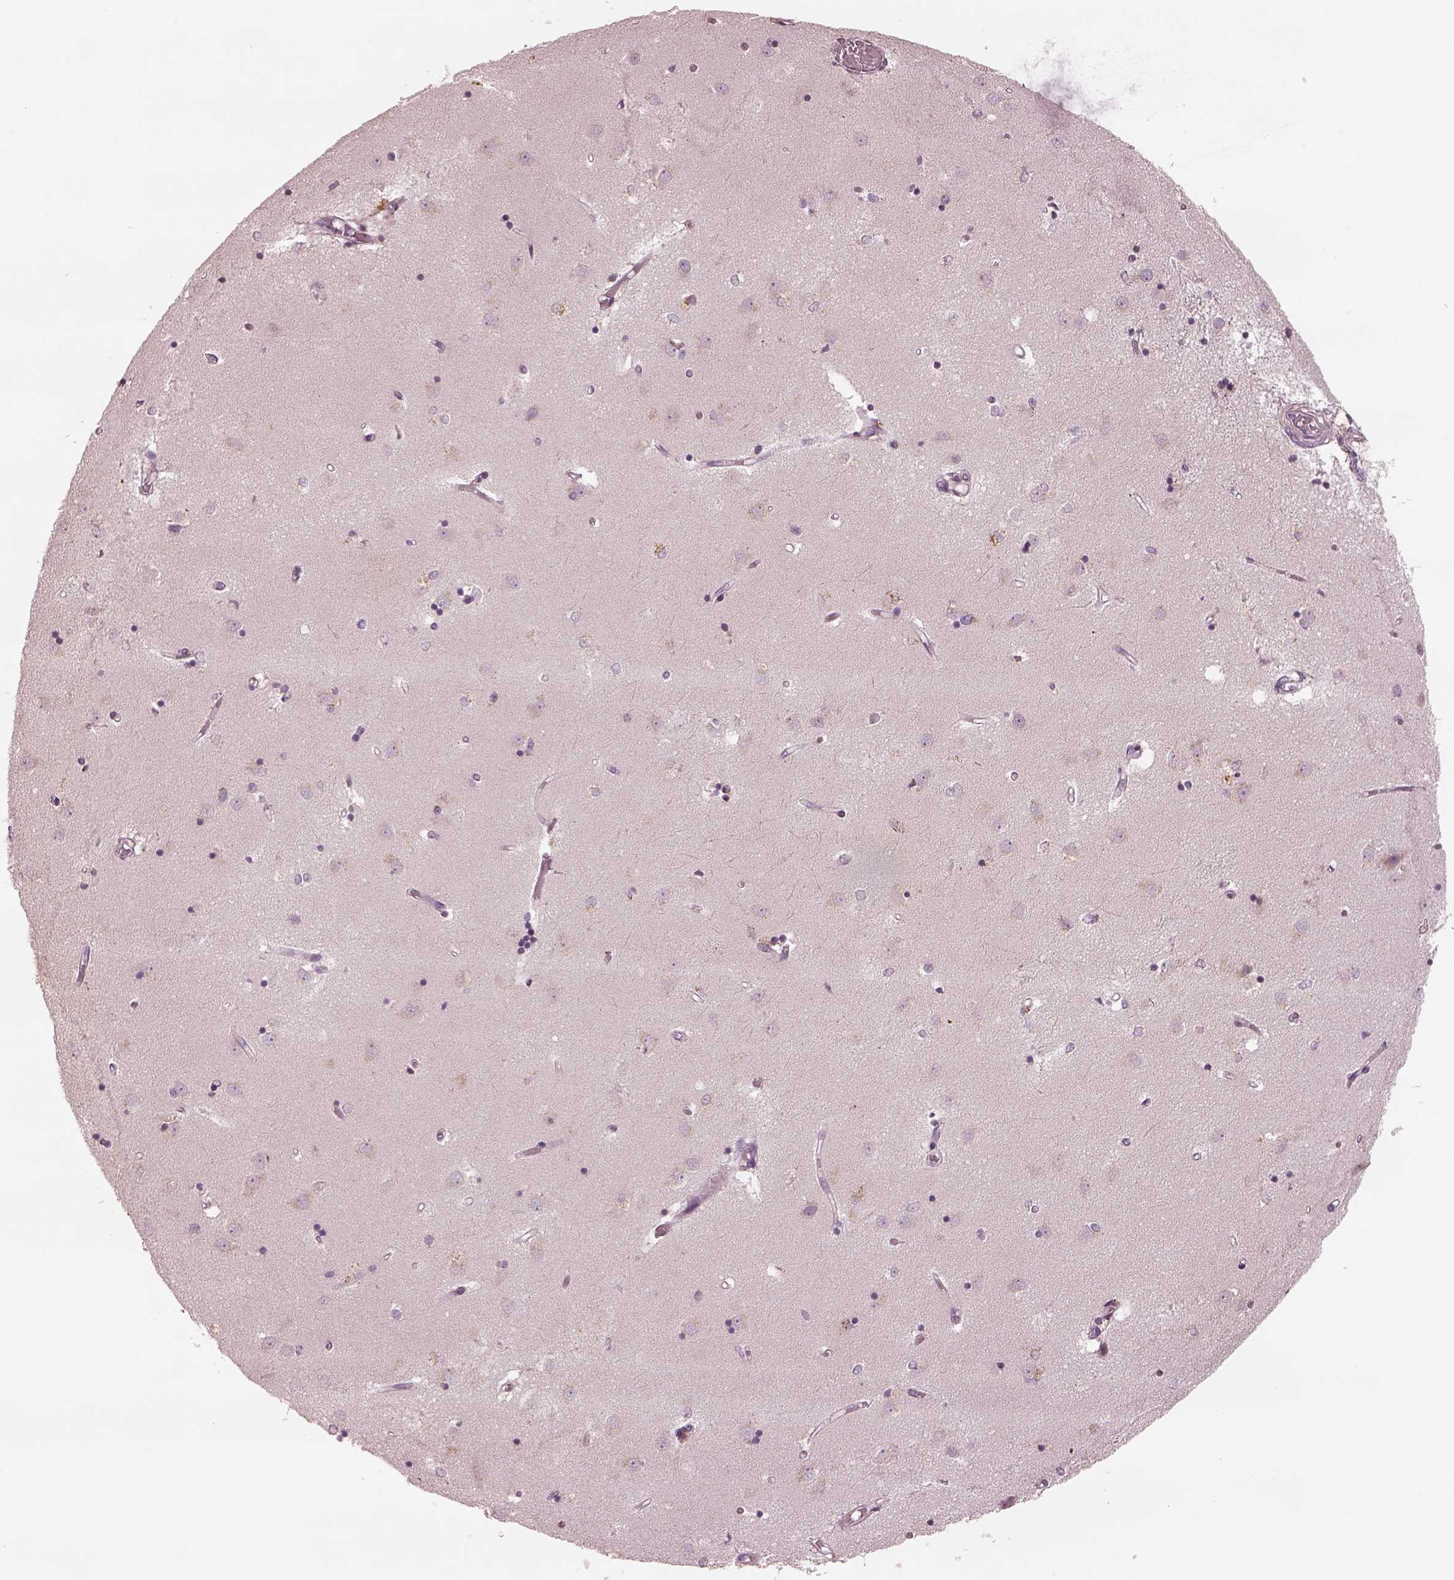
{"staining": {"intensity": "negative", "quantity": "none", "location": "none"}, "tissue": "caudate", "cell_type": "Glial cells", "image_type": "normal", "snomed": [{"axis": "morphology", "description": "Normal tissue, NOS"}, {"axis": "topography", "description": "Lateral ventricle wall"}], "caption": "This is an immunohistochemistry histopathology image of unremarkable human caudate. There is no positivity in glial cells.", "gene": "SDCBP2", "patient": {"sex": "male", "age": 54}}